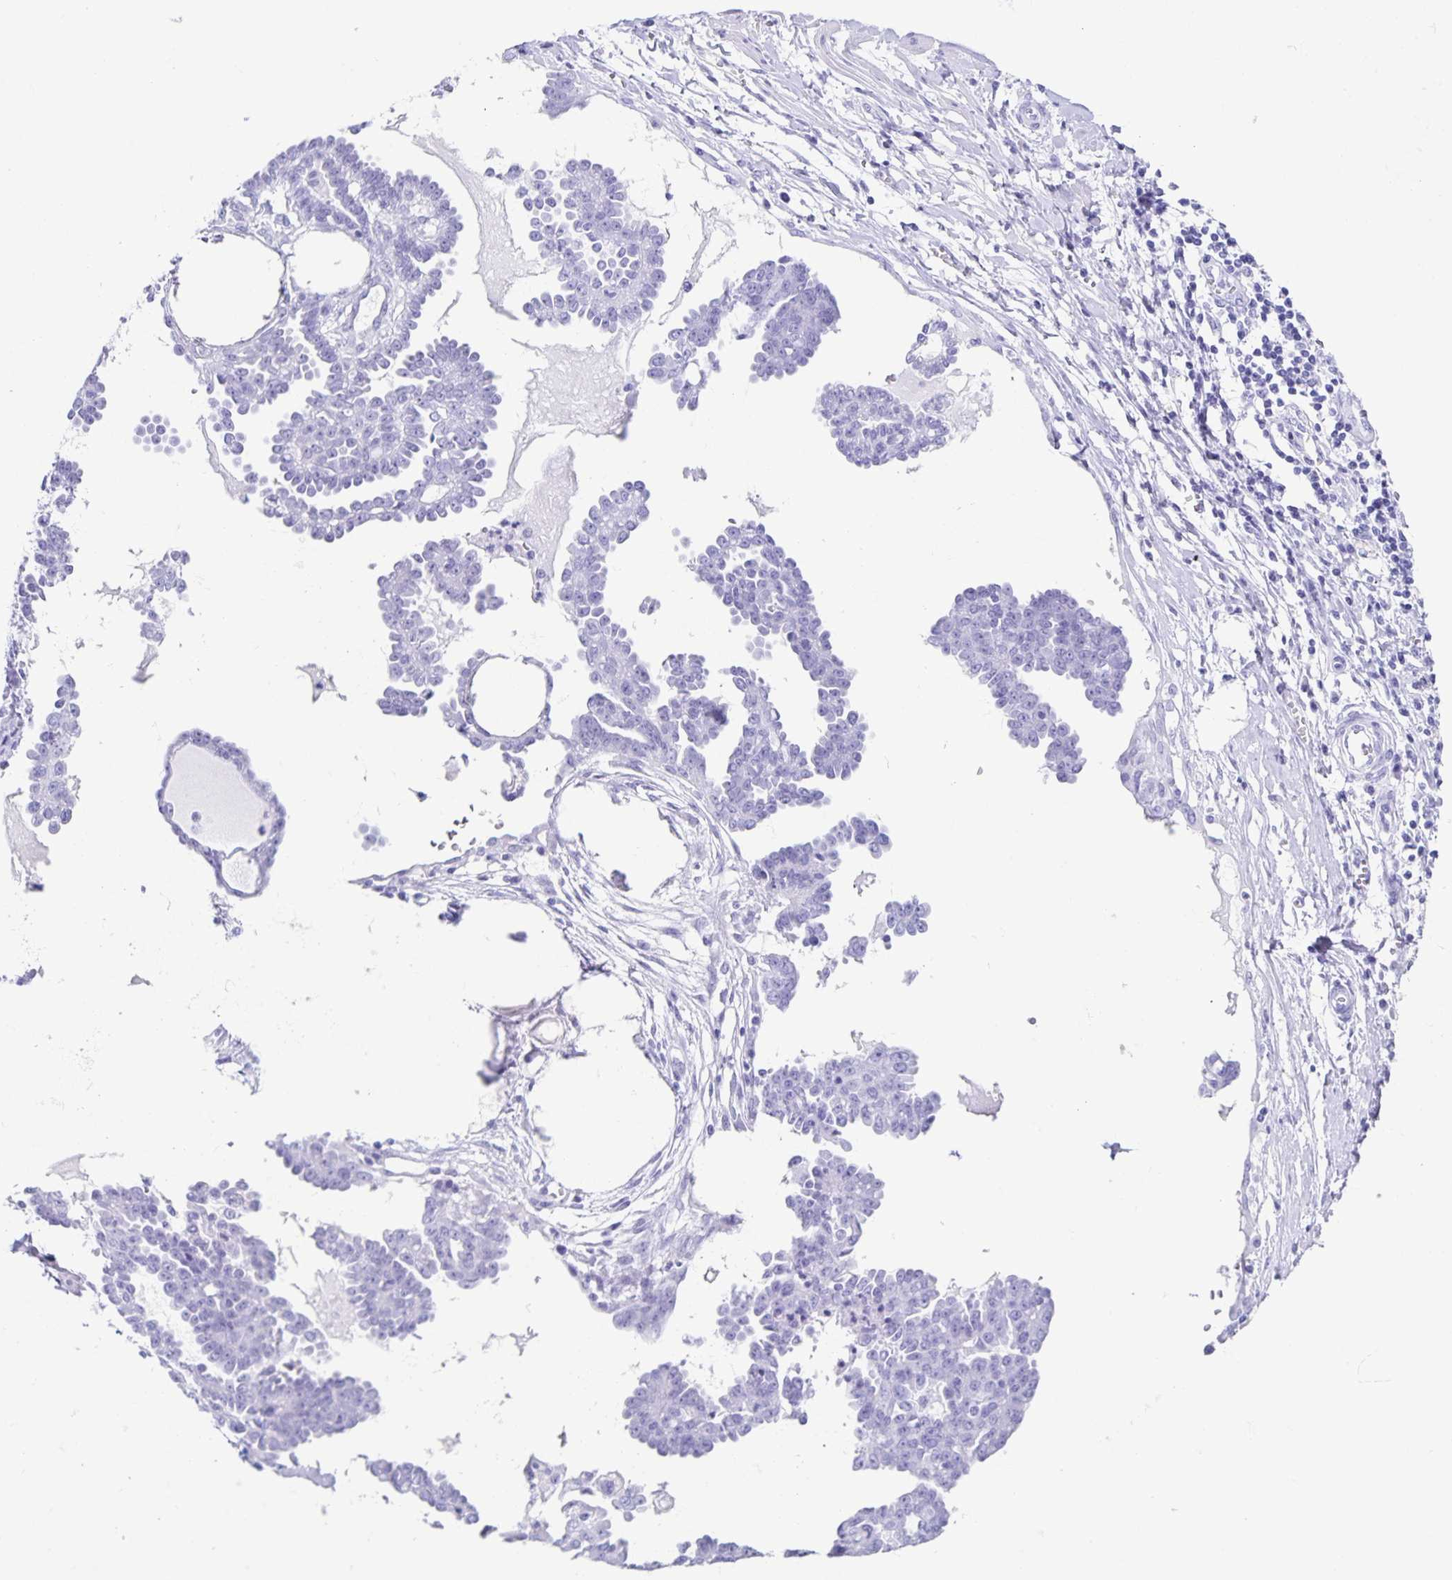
{"staining": {"intensity": "negative", "quantity": "none", "location": "none"}, "tissue": "ovarian cancer", "cell_type": "Tumor cells", "image_type": "cancer", "snomed": [{"axis": "morphology", "description": "Cystadenocarcinoma, serous, NOS"}, {"axis": "topography", "description": "Ovary"}], "caption": "Immunohistochemical staining of human ovarian cancer demonstrates no significant expression in tumor cells.", "gene": "C12orf56", "patient": {"sex": "female", "age": 71}}